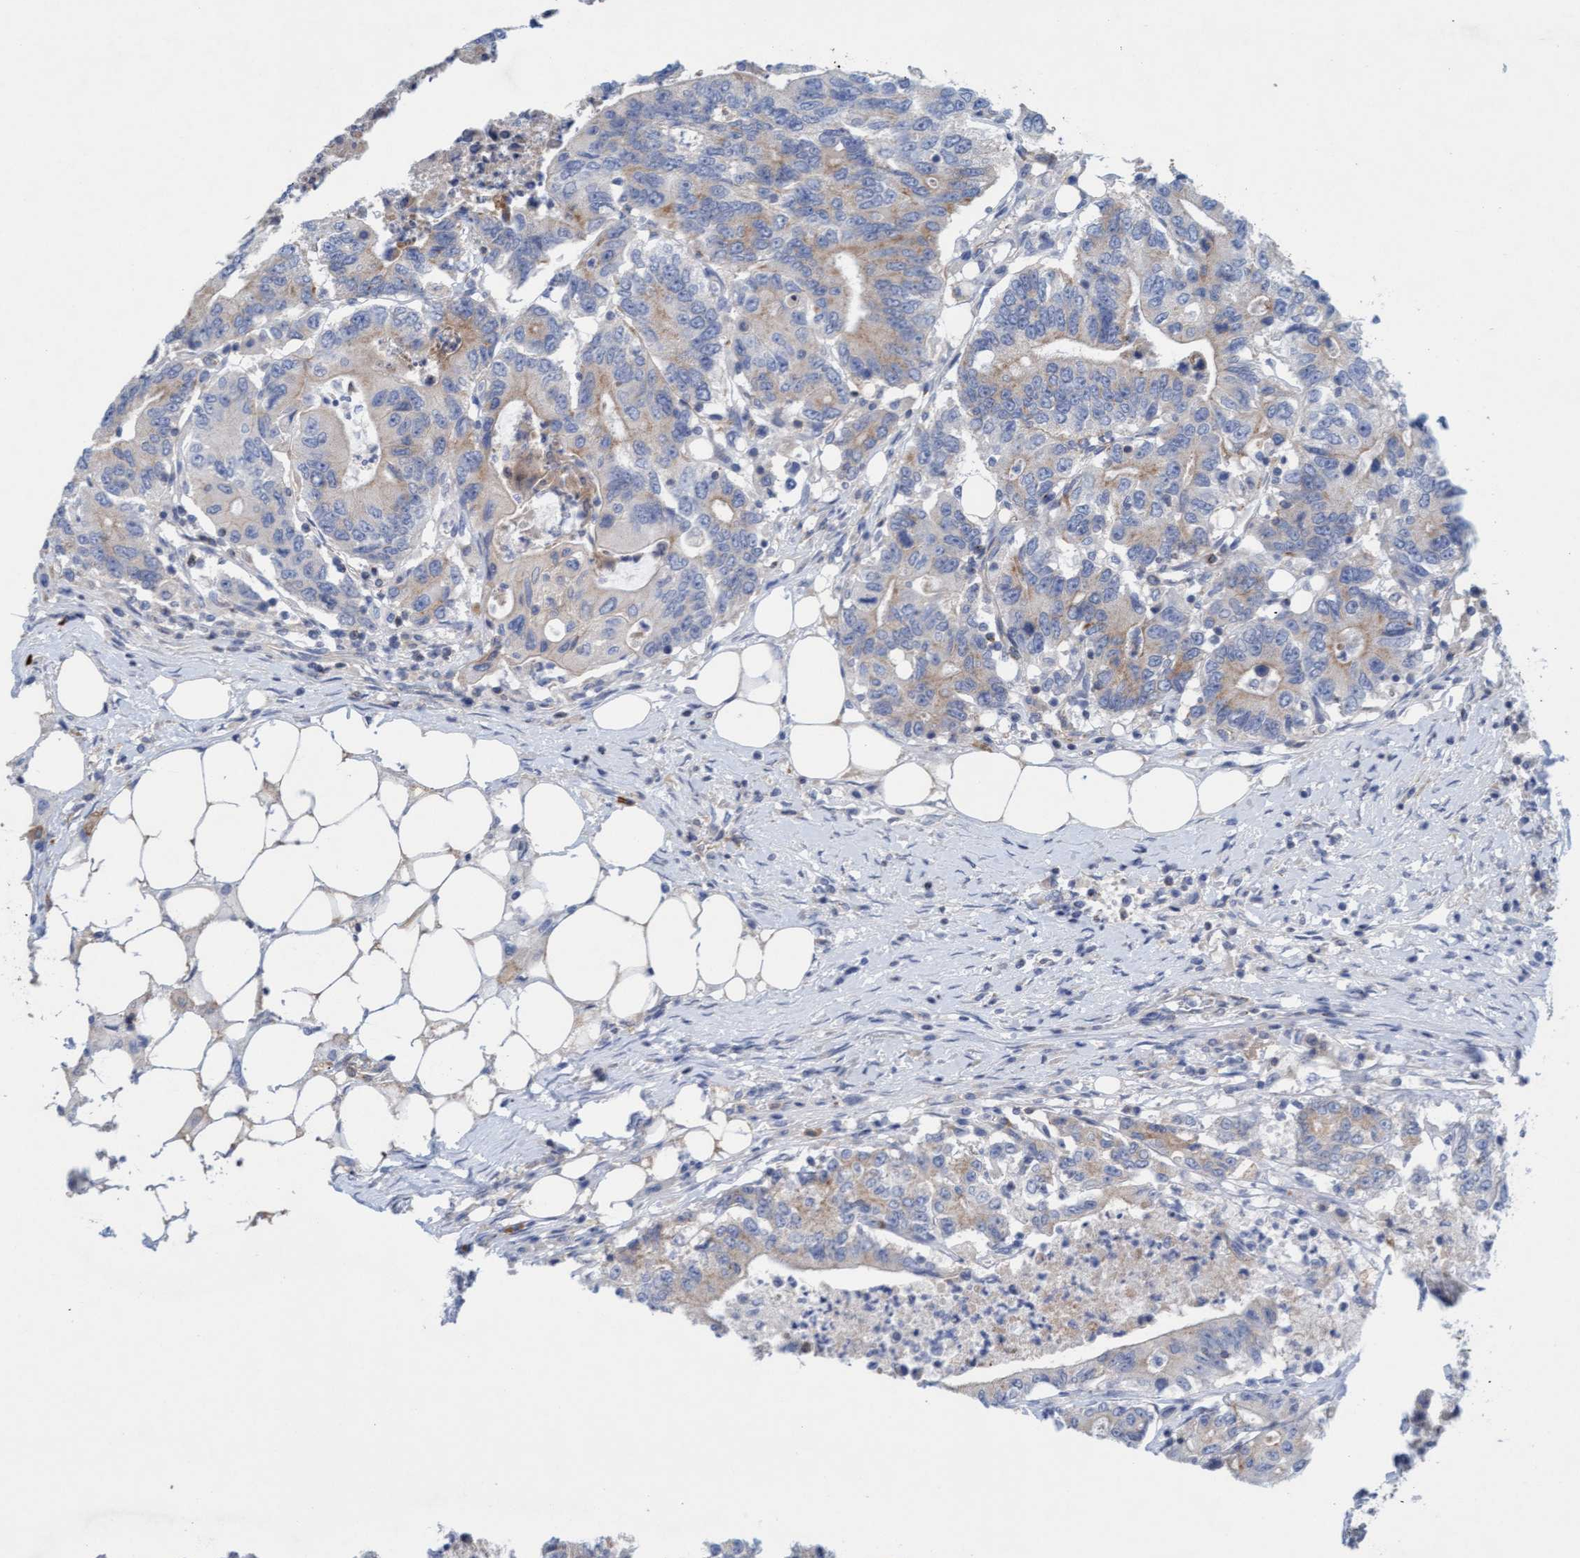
{"staining": {"intensity": "weak", "quantity": ">75%", "location": "cytoplasmic/membranous"}, "tissue": "colorectal cancer", "cell_type": "Tumor cells", "image_type": "cancer", "snomed": [{"axis": "morphology", "description": "Adenocarcinoma, NOS"}, {"axis": "topography", "description": "Colon"}], "caption": "About >75% of tumor cells in human colorectal adenocarcinoma reveal weak cytoplasmic/membranous protein staining as visualized by brown immunohistochemical staining.", "gene": "SIGIRR", "patient": {"sex": "female", "age": 77}}